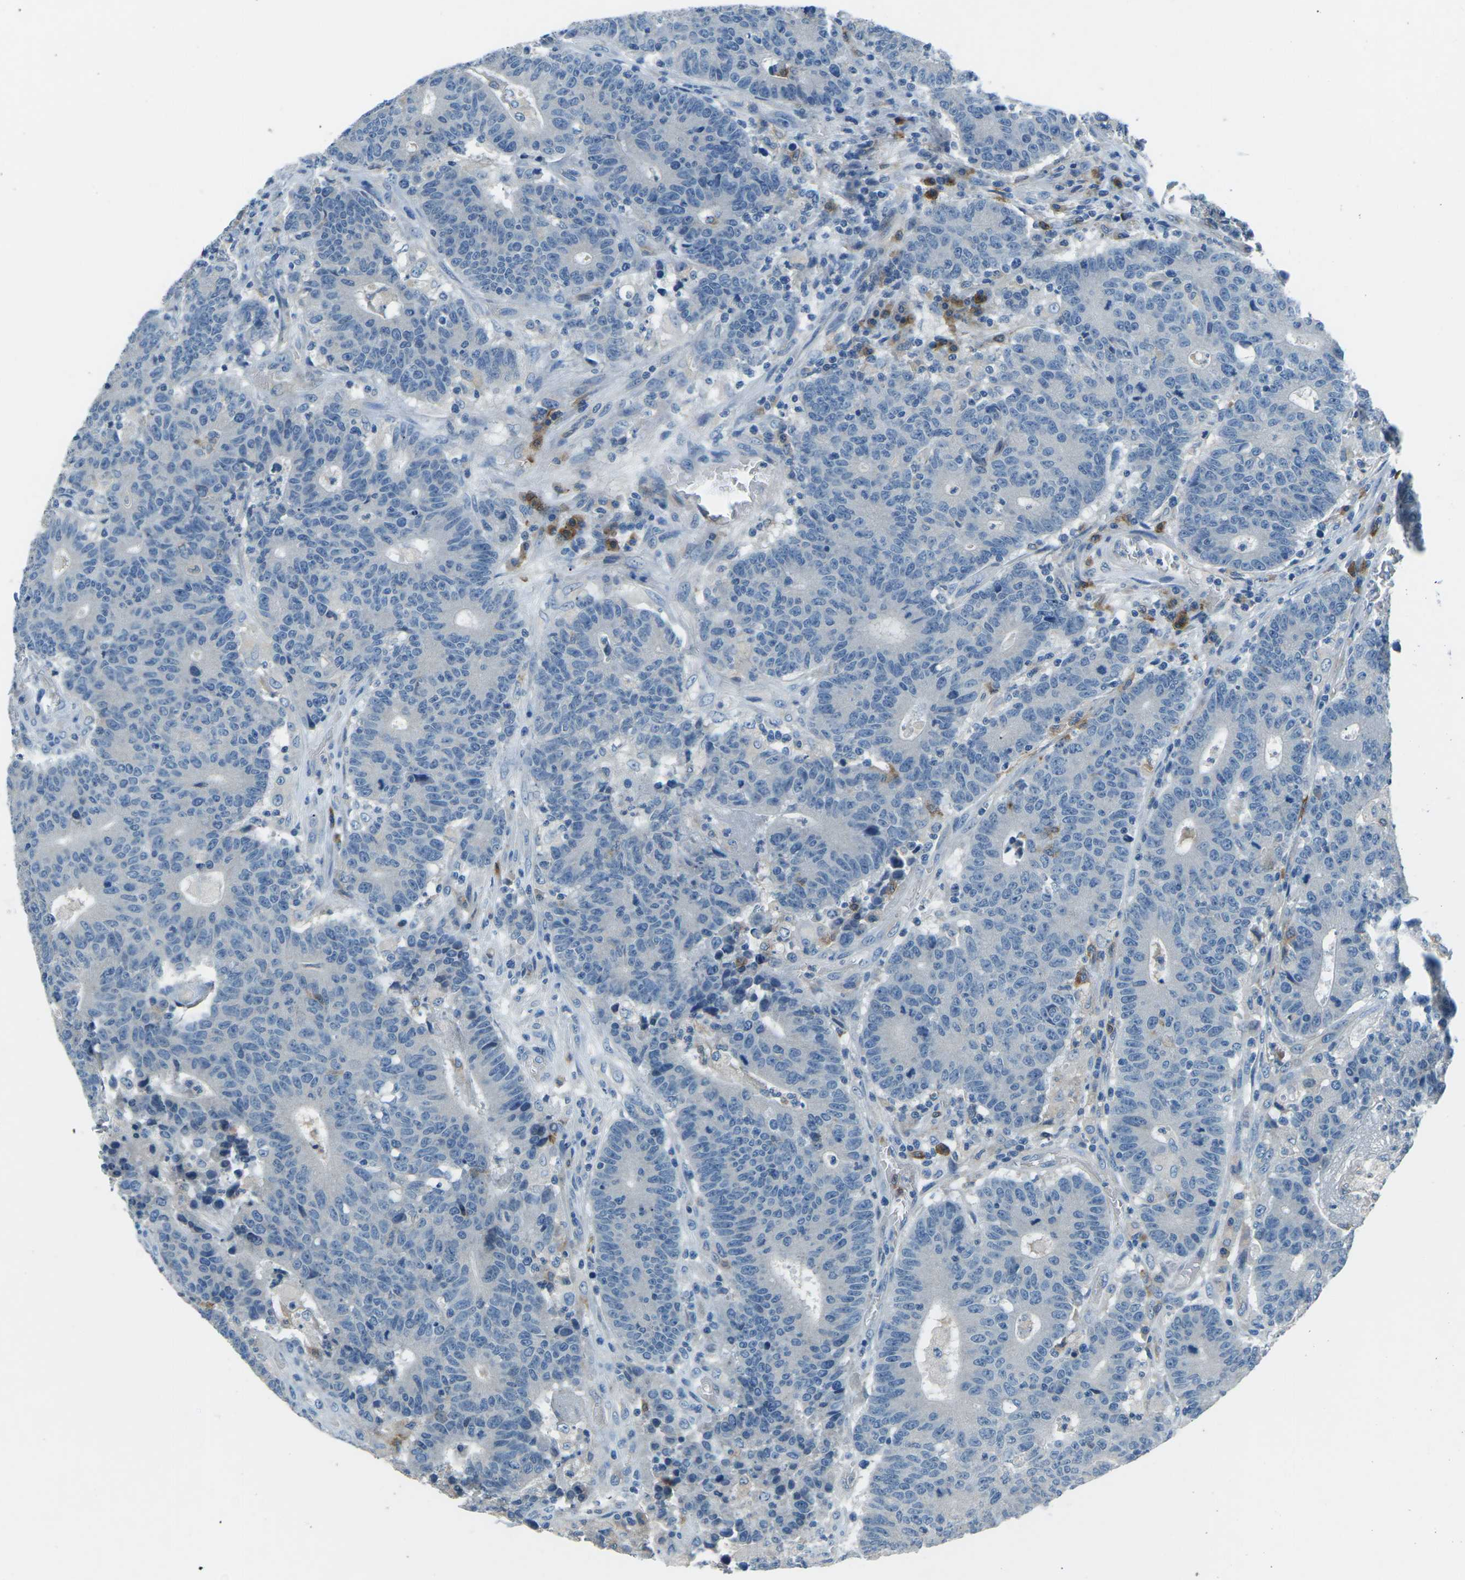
{"staining": {"intensity": "negative", "quantity": "none", "location": "none"}, "tissue": "colorectal cancer", "cell_type": "Tumor cells", "image_type": "cancer", "snomed": [{"axis": "morphology", "description": "Normal tissue, NOS"}, {"axis": "morphology", "description": "Adenocarcinoma, NOS"}, {"axis": "topography", "description": "Colon"}], "caption": "DAB immunohistochemical staining of human colorectal cancer (adenocarcinoma) exhibits no significant staining in tumor cells.", "gene": "CD1D", "patient": {"sex": "female", "age": 75}}